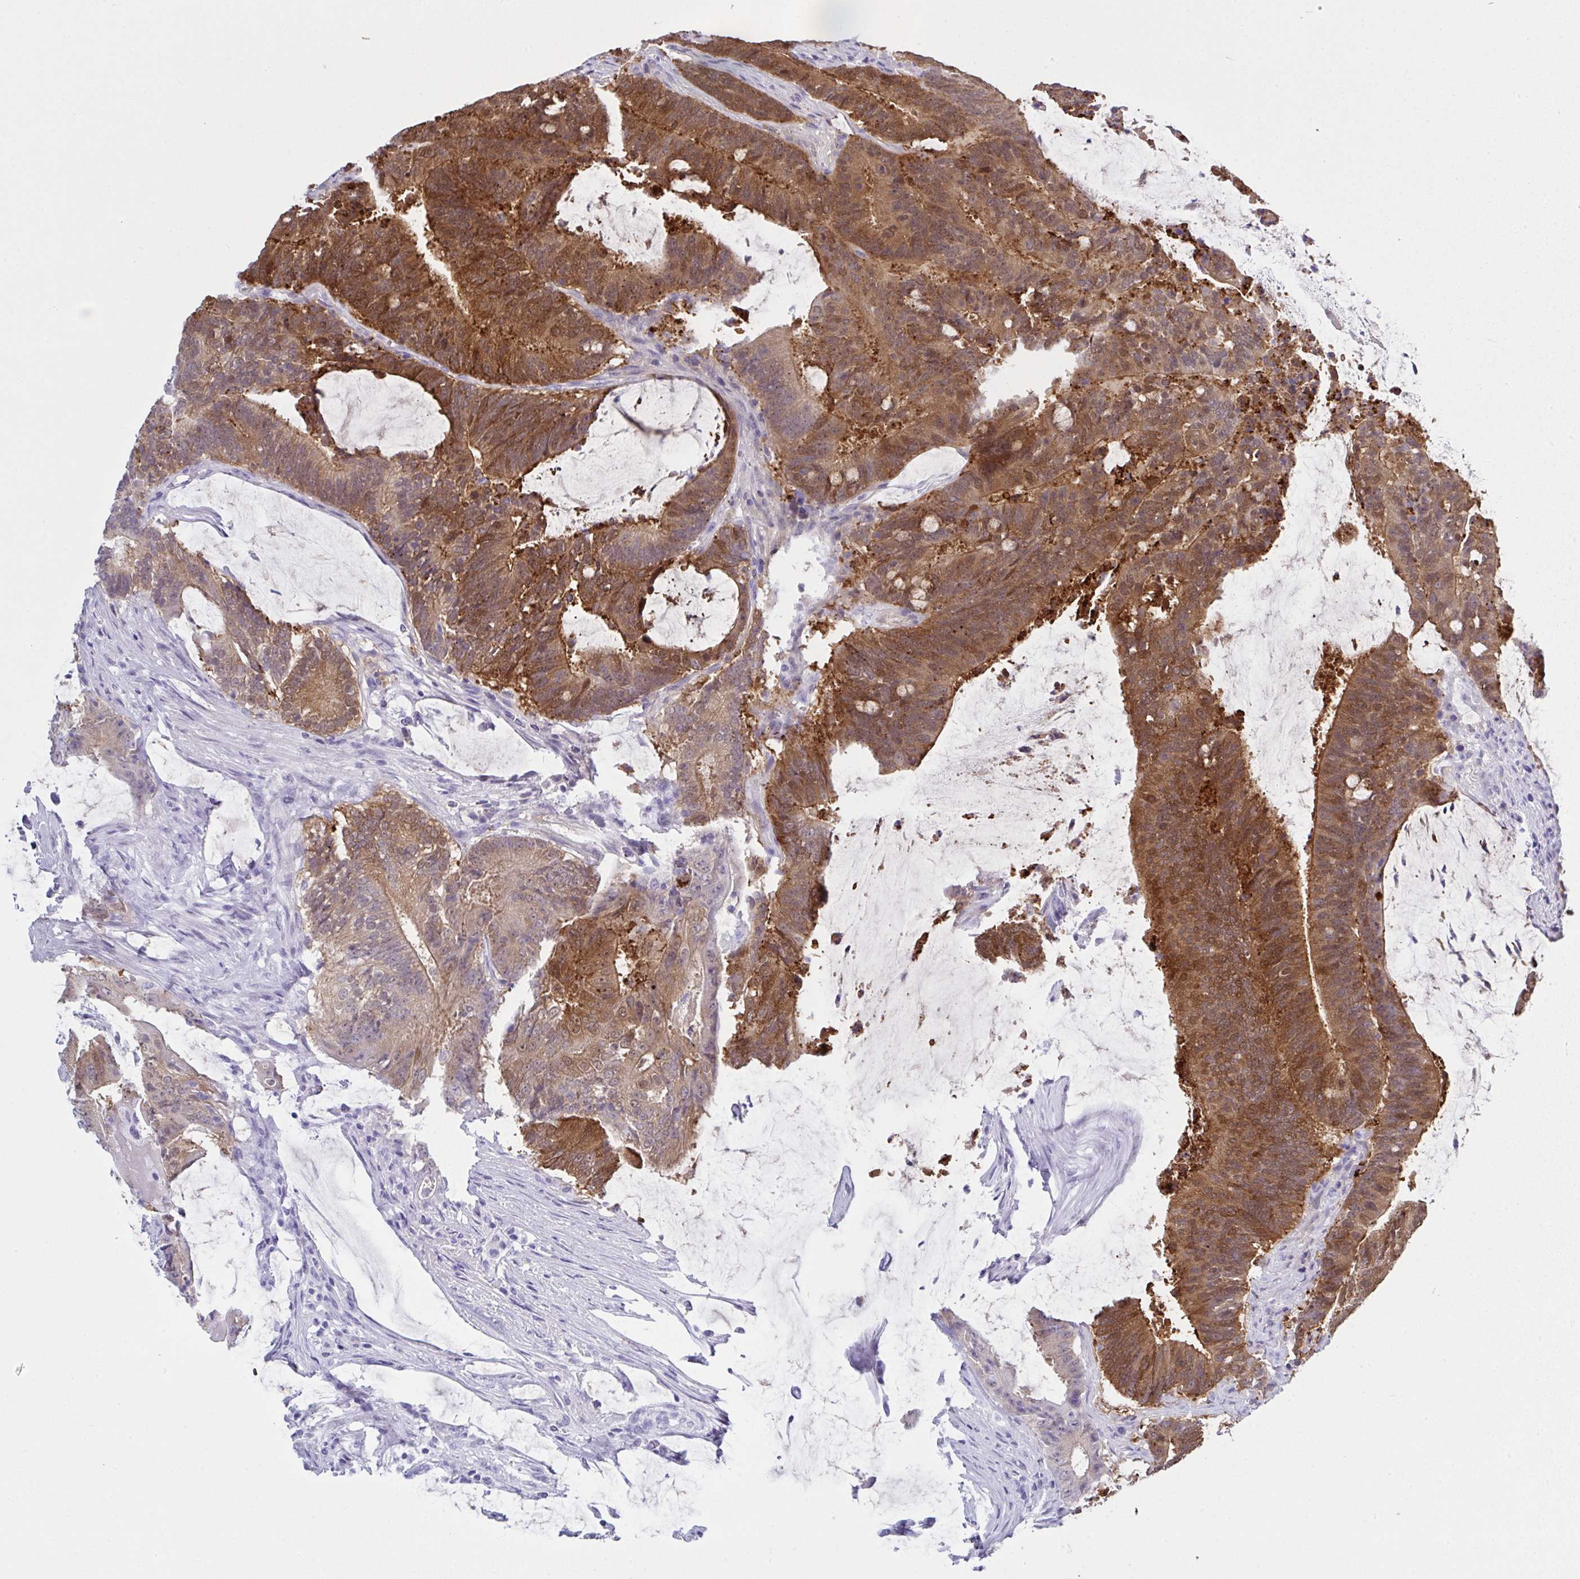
{"staining": {"intensity": "moderate", "quantity": "25%-75%", "location": "cytoplasmic/membranous"}, "tissue": "colorectal cancer", "cell_type": "Tumor cells", "image_type": "cancer", "snomed": [{"axis": "morphology", "description": "Adenocarcinoma, NOS"}, {"axis": "topography", "description": "Colon"}], "caption": "Adenocarcinoma (colorectal) was stained to show a protein in brown. There is medium levels of moderate cytoplasmic/membranous staining in approximately 25%-75% of tumor cells.", "gene": "LGALS4", "patient": {"sex": "female", "age": 43}}